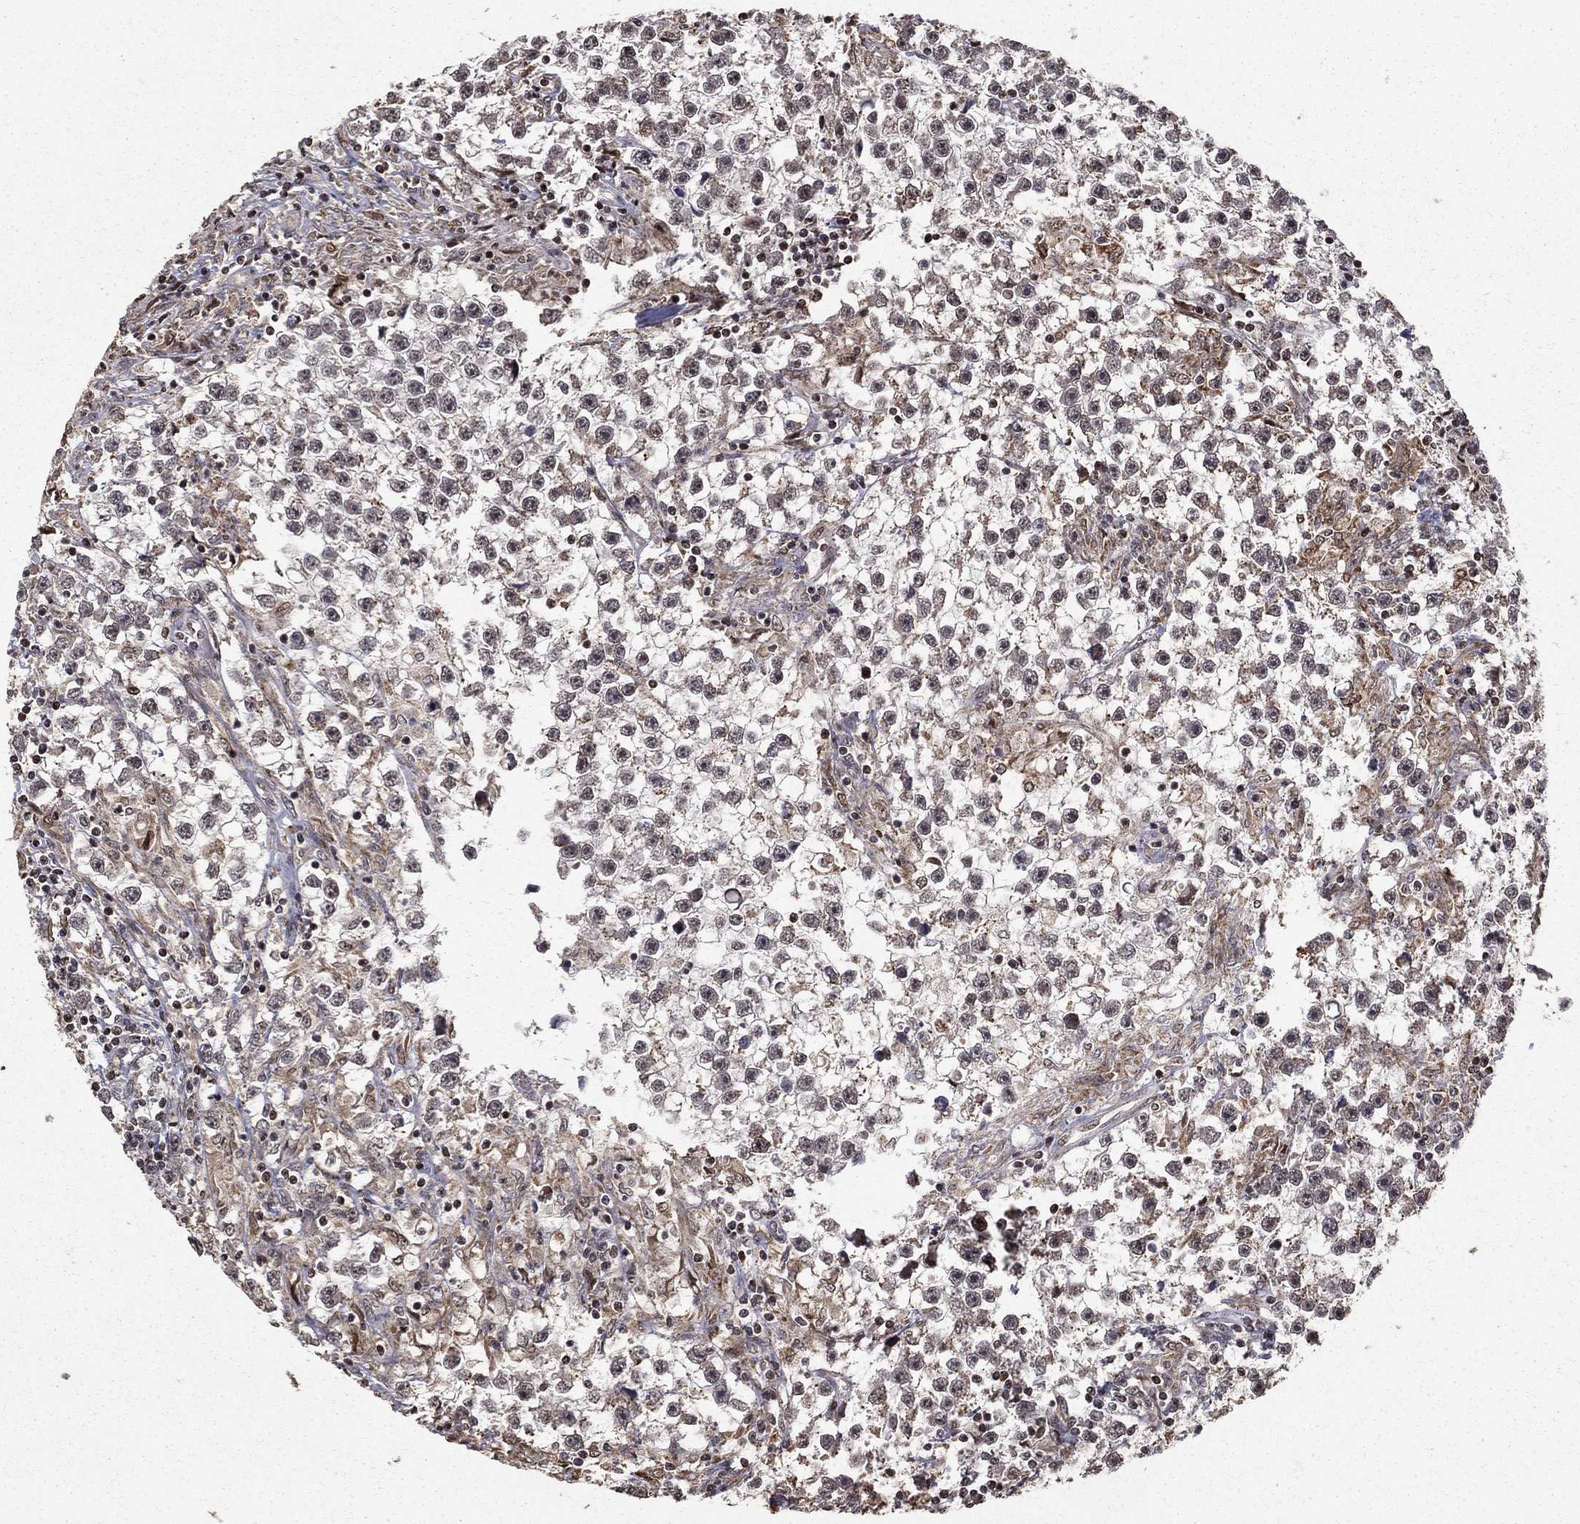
{"staining": {"intensity": "negative", "quantity": "none", "location": "none"}, "tissue": "testis cancer", "cell_type": "Tumor cells", "image_type": "cancer", "snomed": [{"axis": "morphology", "description": "Seminoma, NOS"}, {"axis": "topography", "description": "Testis"}], "caption": "Tumor cells are negative for brown protein staining in seminoma (testis).", "gene": "ACOT13", "patient": {"sex": "male", "age": 59}}